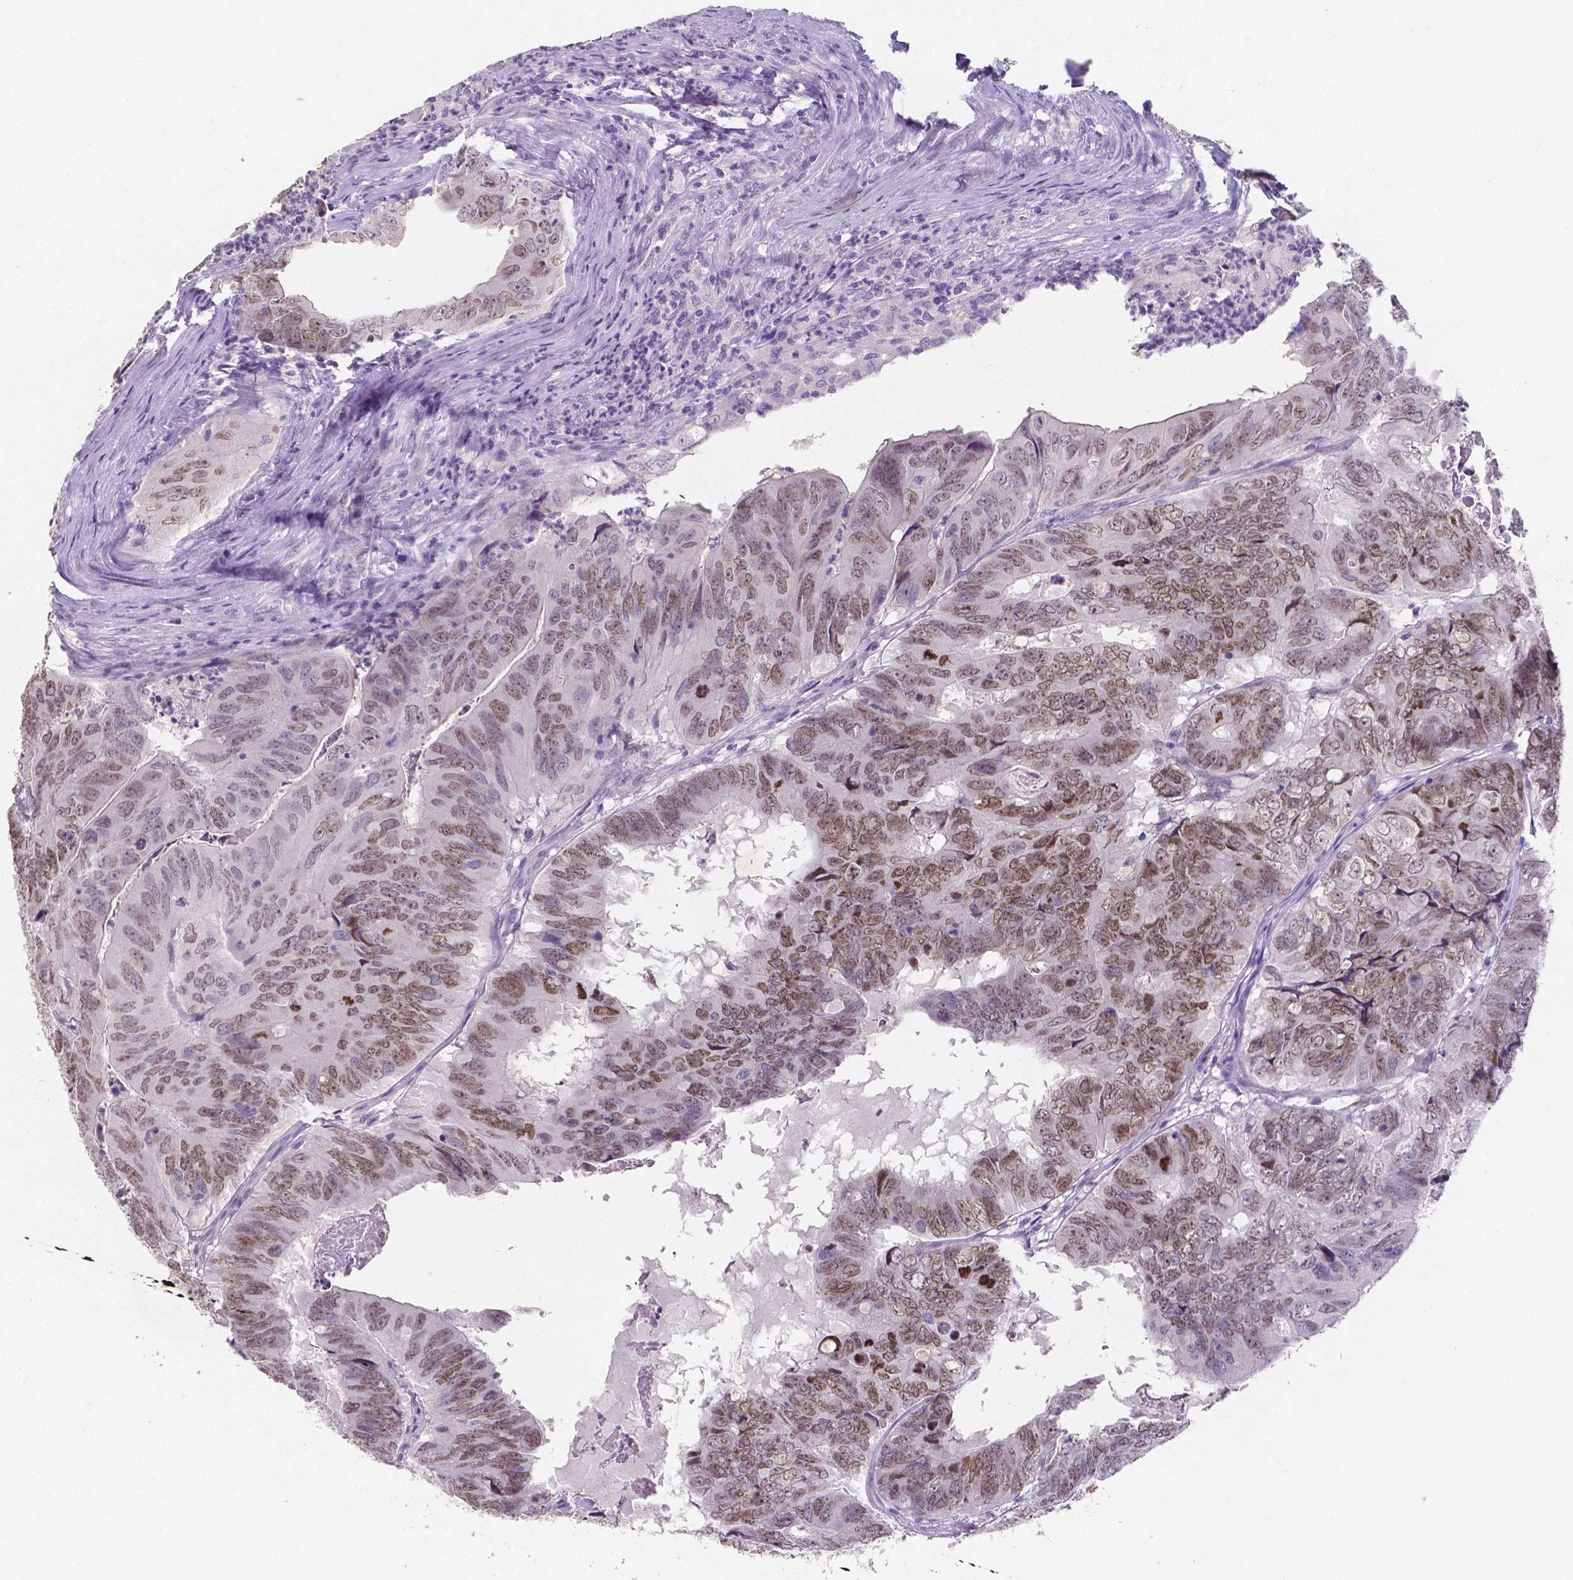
{"staining": {"intensity": "weak", "quantity": "25%-75%", "location": "nuclear"}, "tissue": "colorectal cancer", "cell_type": "Tumor cells", "image_type": "cancer", "snomed": [{"axis": "morphology", "description": "Adenocarcinoma, NOS"}, {"axis": "topography", "description": "Colon"}], "caption": "Adenocarcinoma (colorectal) stained for a protein reveals weak nuclear positivity in tumor cells.", "gene": "SATB2", "patient": {"sex": "male", "age": 79}}